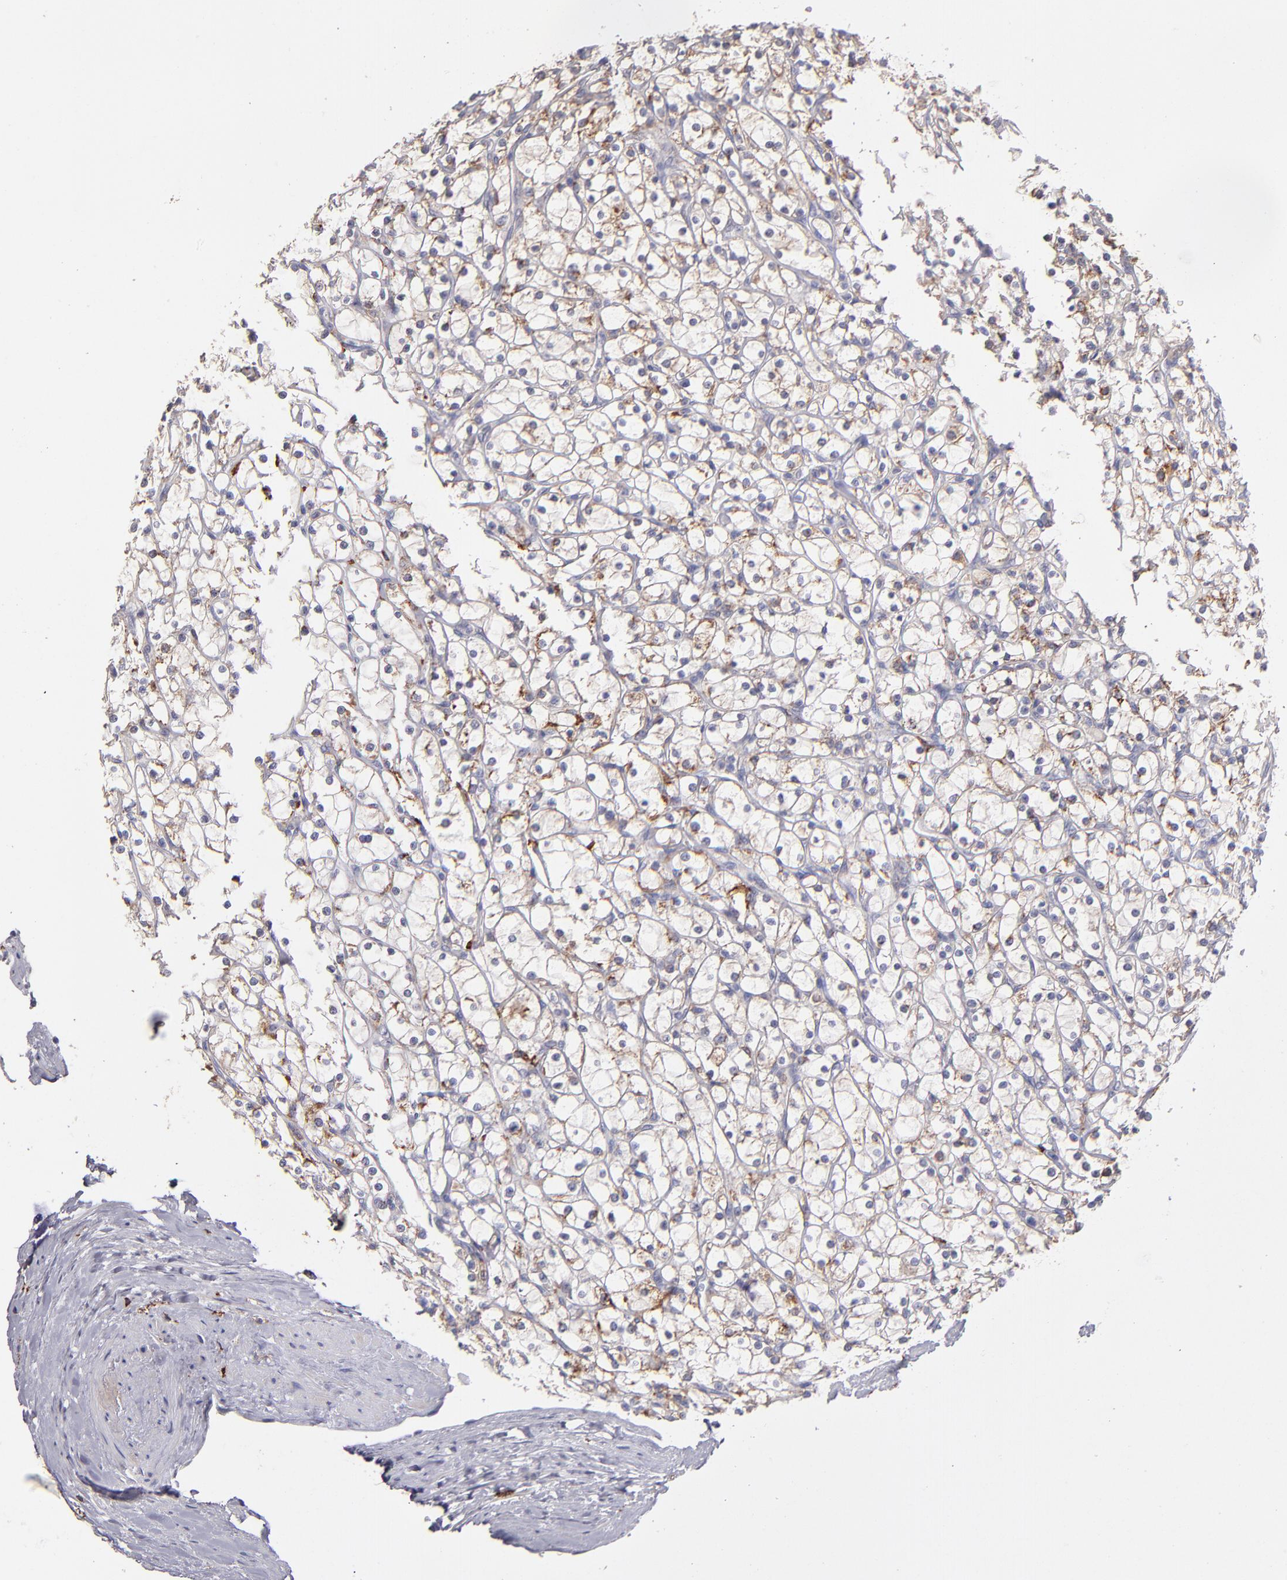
{"staining": {"intensity": "weak", "quantity": "<25%", "location": "cytoplasmic/membranous"}, "tissue": "renal cancer", "cell_type": "Tumor cells", "image_type": "cancer", "snomed": [{"axis": "morphology", "description": "Adenocarcinoma, NOS"}, {"axis": "topography", "description": "Kidney"}], "caption": "Immunohistochemical staining of human renal adenocarcinoma shows no significant staining in tumor cells.", "gene": "GLDC", "patient": {"sex": "female", "age": 73}}